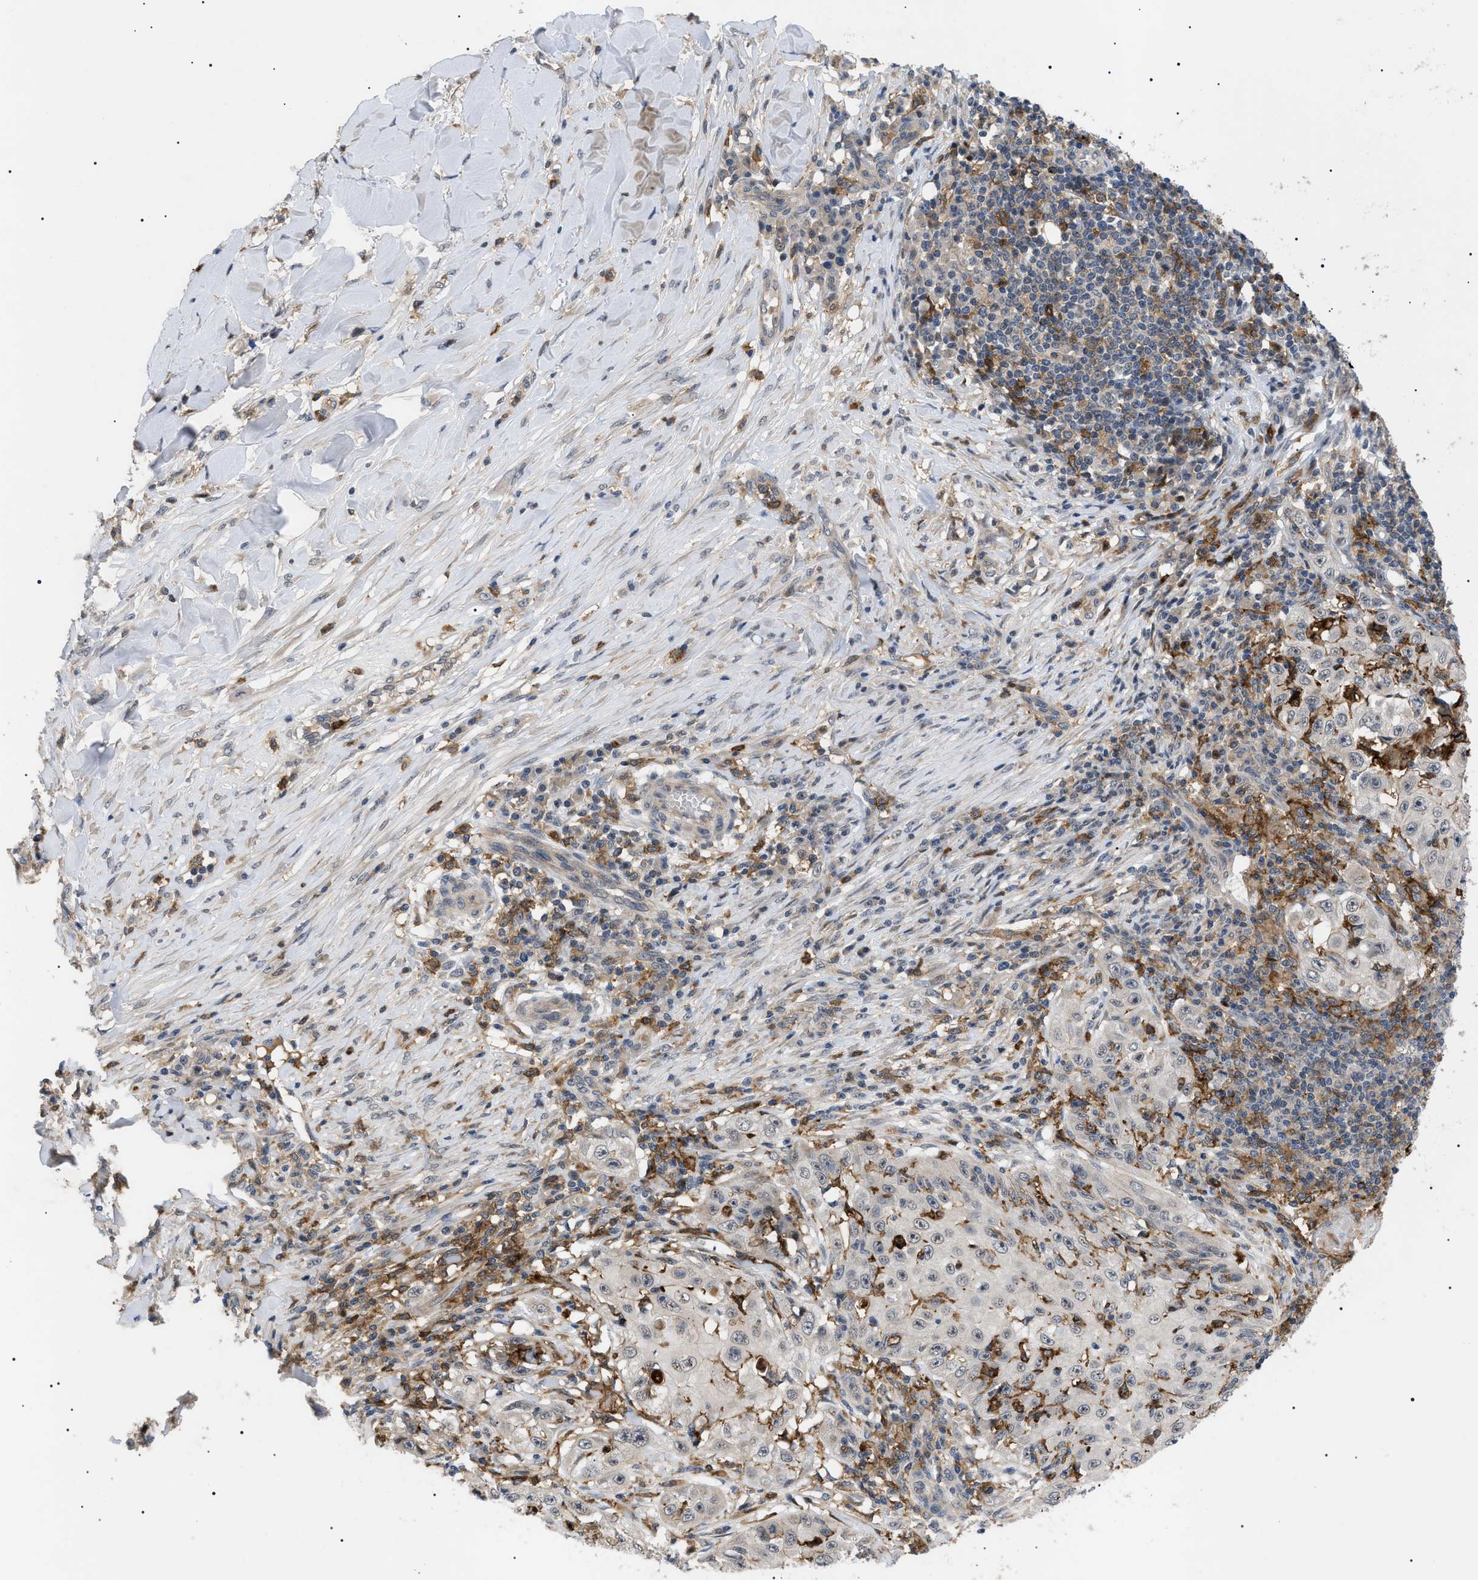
{"staining": {"intensity": "weak", "quantity": "25%-75%", "location": "cytoplasmic/membranous"}, "tissue": "skin cancer", "cell_type": "Tumor cells", "image_type": "cancer", "snomed": [{"axis": "morphology", "description": "Squamous cell carcinoma, NOS"}, {"axis": "topography", "description": "Skin"}], "caption": "This is an image of IHC staining of skin squamous cell carcinoma, which shows weak staining in the cytoplasmic/membranous of tumor cells.", "gene": "CD300A", "patient": {"sex": "male", "age": 86}}